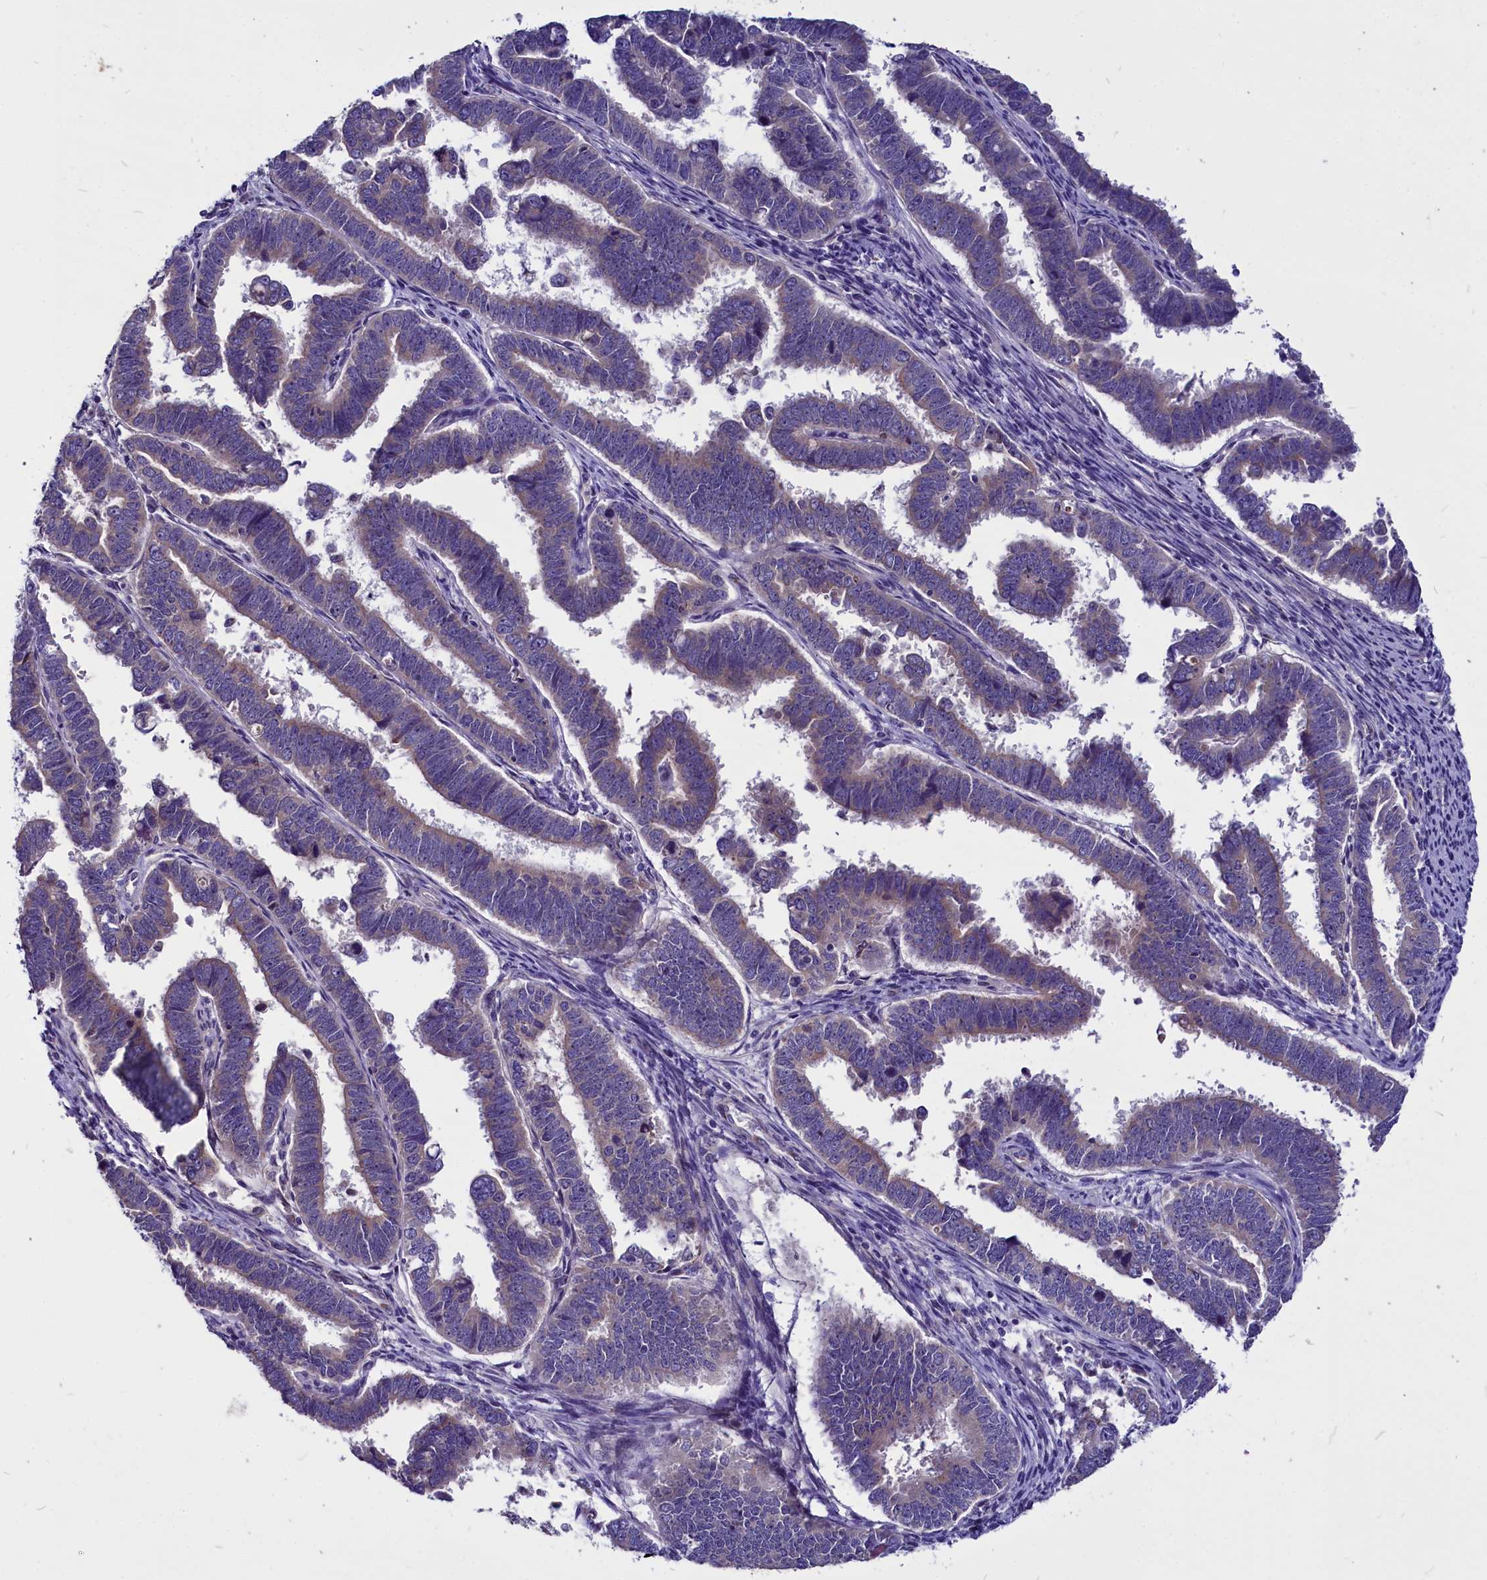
{"staining": {"intensity": "weak", "quantity": "<25%", "location": "cytoplasmic/membranous"}, "tissue": "endometrial cancer", "cell_type": "Tumor cells", "image_type": "cancer", "snomed": [{"axis": "morphology", "description": "Adenocarcinoma, NOS"}, {"axis": "topography", "description": "Endometrium"}], "caption": "Human adenocarcinoma (endometrial) stained for a protein using immunohistochemistry (IHC) shows no staining in tumor cells.", "gene": "CEP170", "patient": {"sex": "female", "age": 75}}